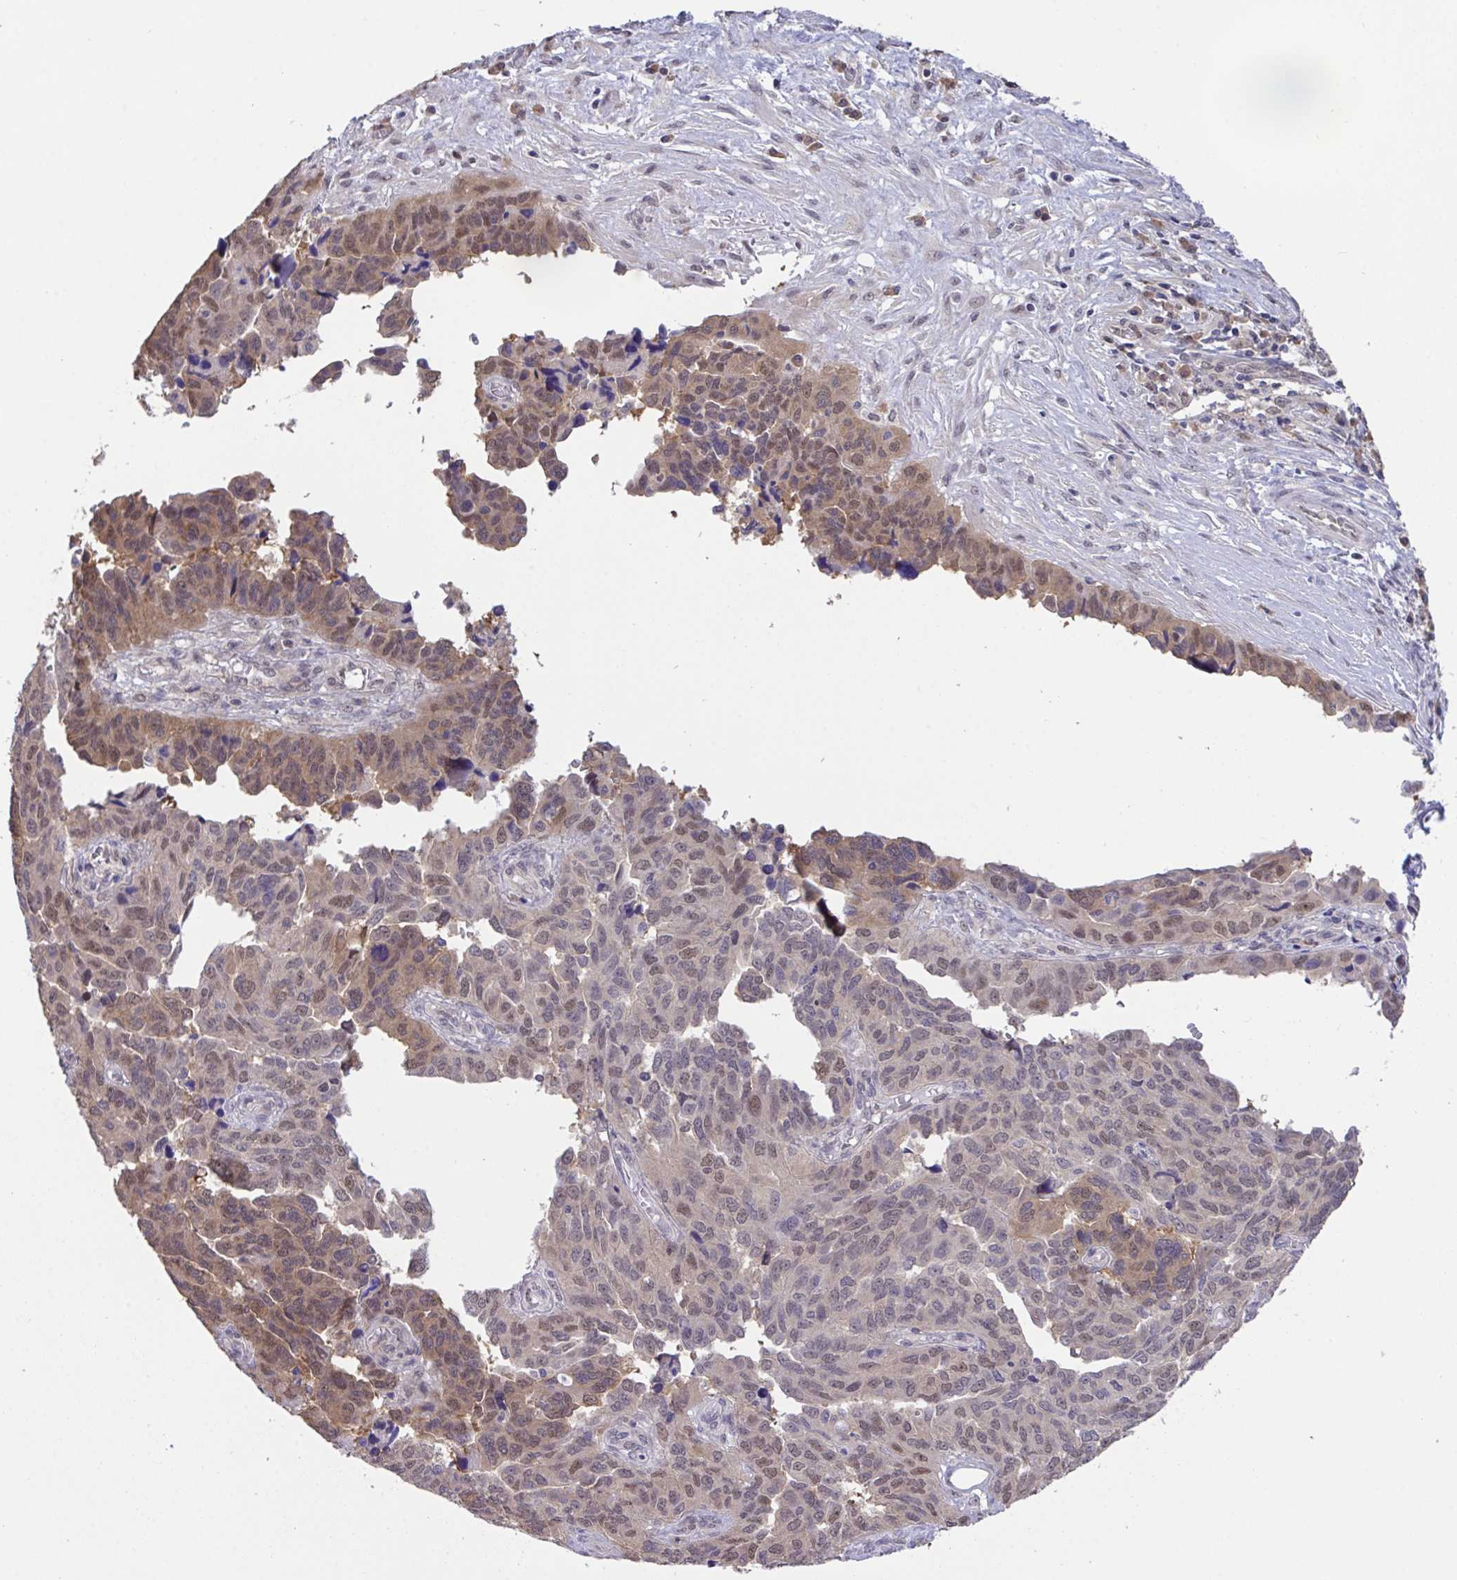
{"staining": {"intensity": "moderate", "quantity": "25%-75%", "location": "cytoplasmic/membranous,nuclear"}, "tissue": "ovarian cancer", "cell_type": "Tumor cells", "image_type": "cancer", "snomed": [{"axis": "morphology", "description": "Cystadenocarcinoma, serous, NOS"}, {"axis": "topography", "description": "Ovary"}], "caption": "Immunohistochemical staining of human serous cystadenocarcinoma (ovarian) demonstrates medium levels of moderate cytoplasmic/membranous and nuclear protein positivity in approximately 25%-75% of tumor cells.", "gene": "ZNF444", "patient": {"sex": "female", "age": 64}}